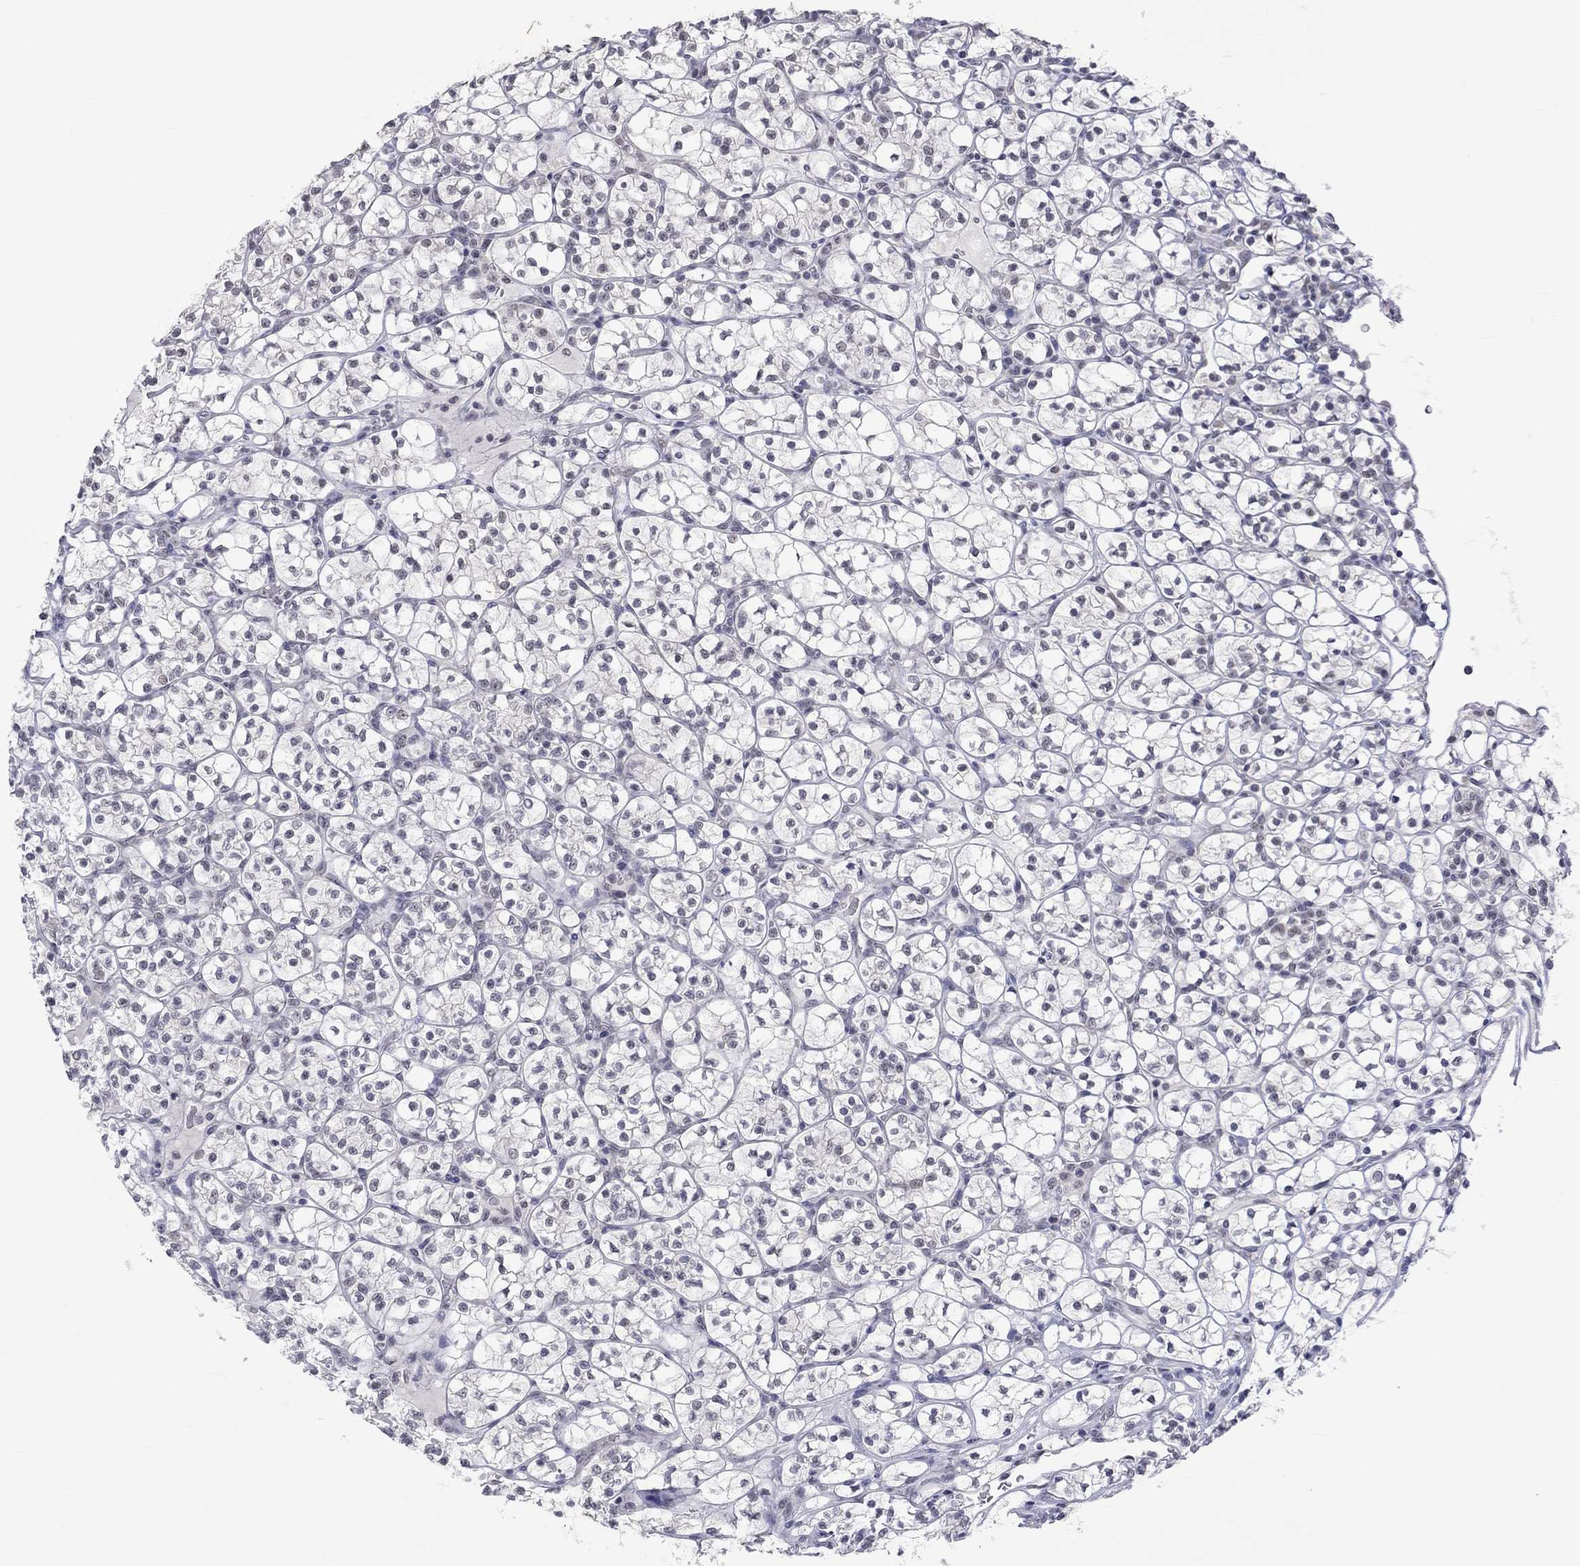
{"staining": {"intensity": "negative", "quantity": "none", "location": "none"}, "tissue": "renal cancer", "cell_type": "Tumor cells", "image_type": "cancer", "snomed": [{"axis": "morphology", "description": "Adenocarcinoma, NOS"}, {"axis": "topography", "description": "Kidney"}], "caption": "A high-resolution image shows immunohistochemistry (IHC) staining of renal cancer (adenocarcinoma), which displays no significant staining in tumor cells. The staining is performed using DAB (3,3'-diaminobenzidine) brown chromogen with nuclei counter-stained in using hematoxylin.", "gene": "TMEM143", "patient": {"sex": "female", "age": 89}}